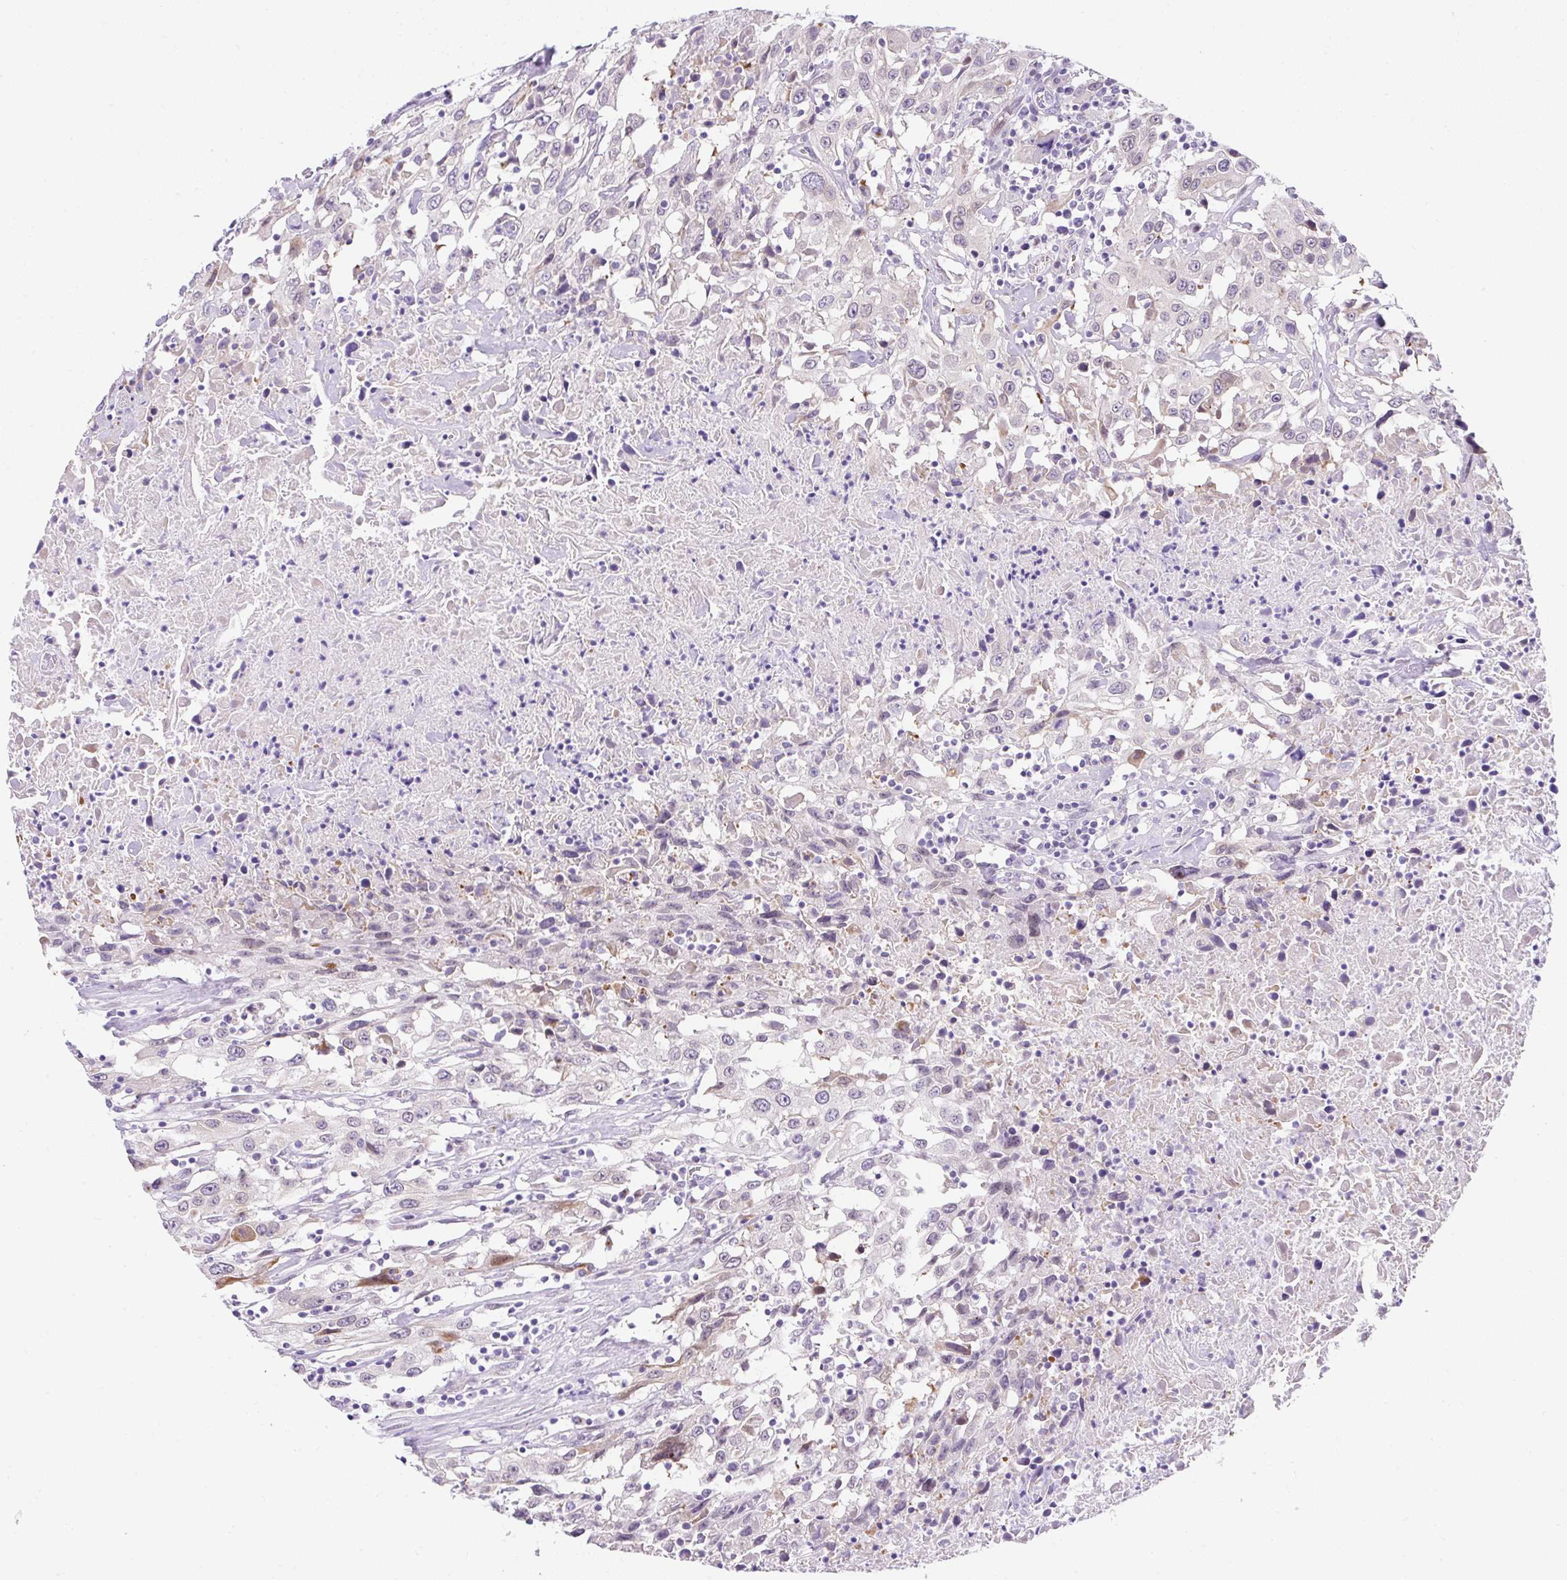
{"staining": {"intensity": "moderate", "quantity": "<25%", "location": "cytoplasmic/membranous"}, "tissue": "urothelial cancer", "cell_type": "Tumor cells", "image_type": "cancer", "snomed": [{"axis": "morphology", "description": "Urothelial carcinoma, High grade"}, {"axis": "topography", "description": "Urinary bladder"}], "caption": "Immunohistochemistry image of urothelial carcinoma (high-grade) stained for a protein (brown), which displays low levels of moderate cytoplasmic/membranous positivity in about <25% of tumor cells.", "gene": "GOLGA8A", "patient": {"sex": "male", "age": 61}}